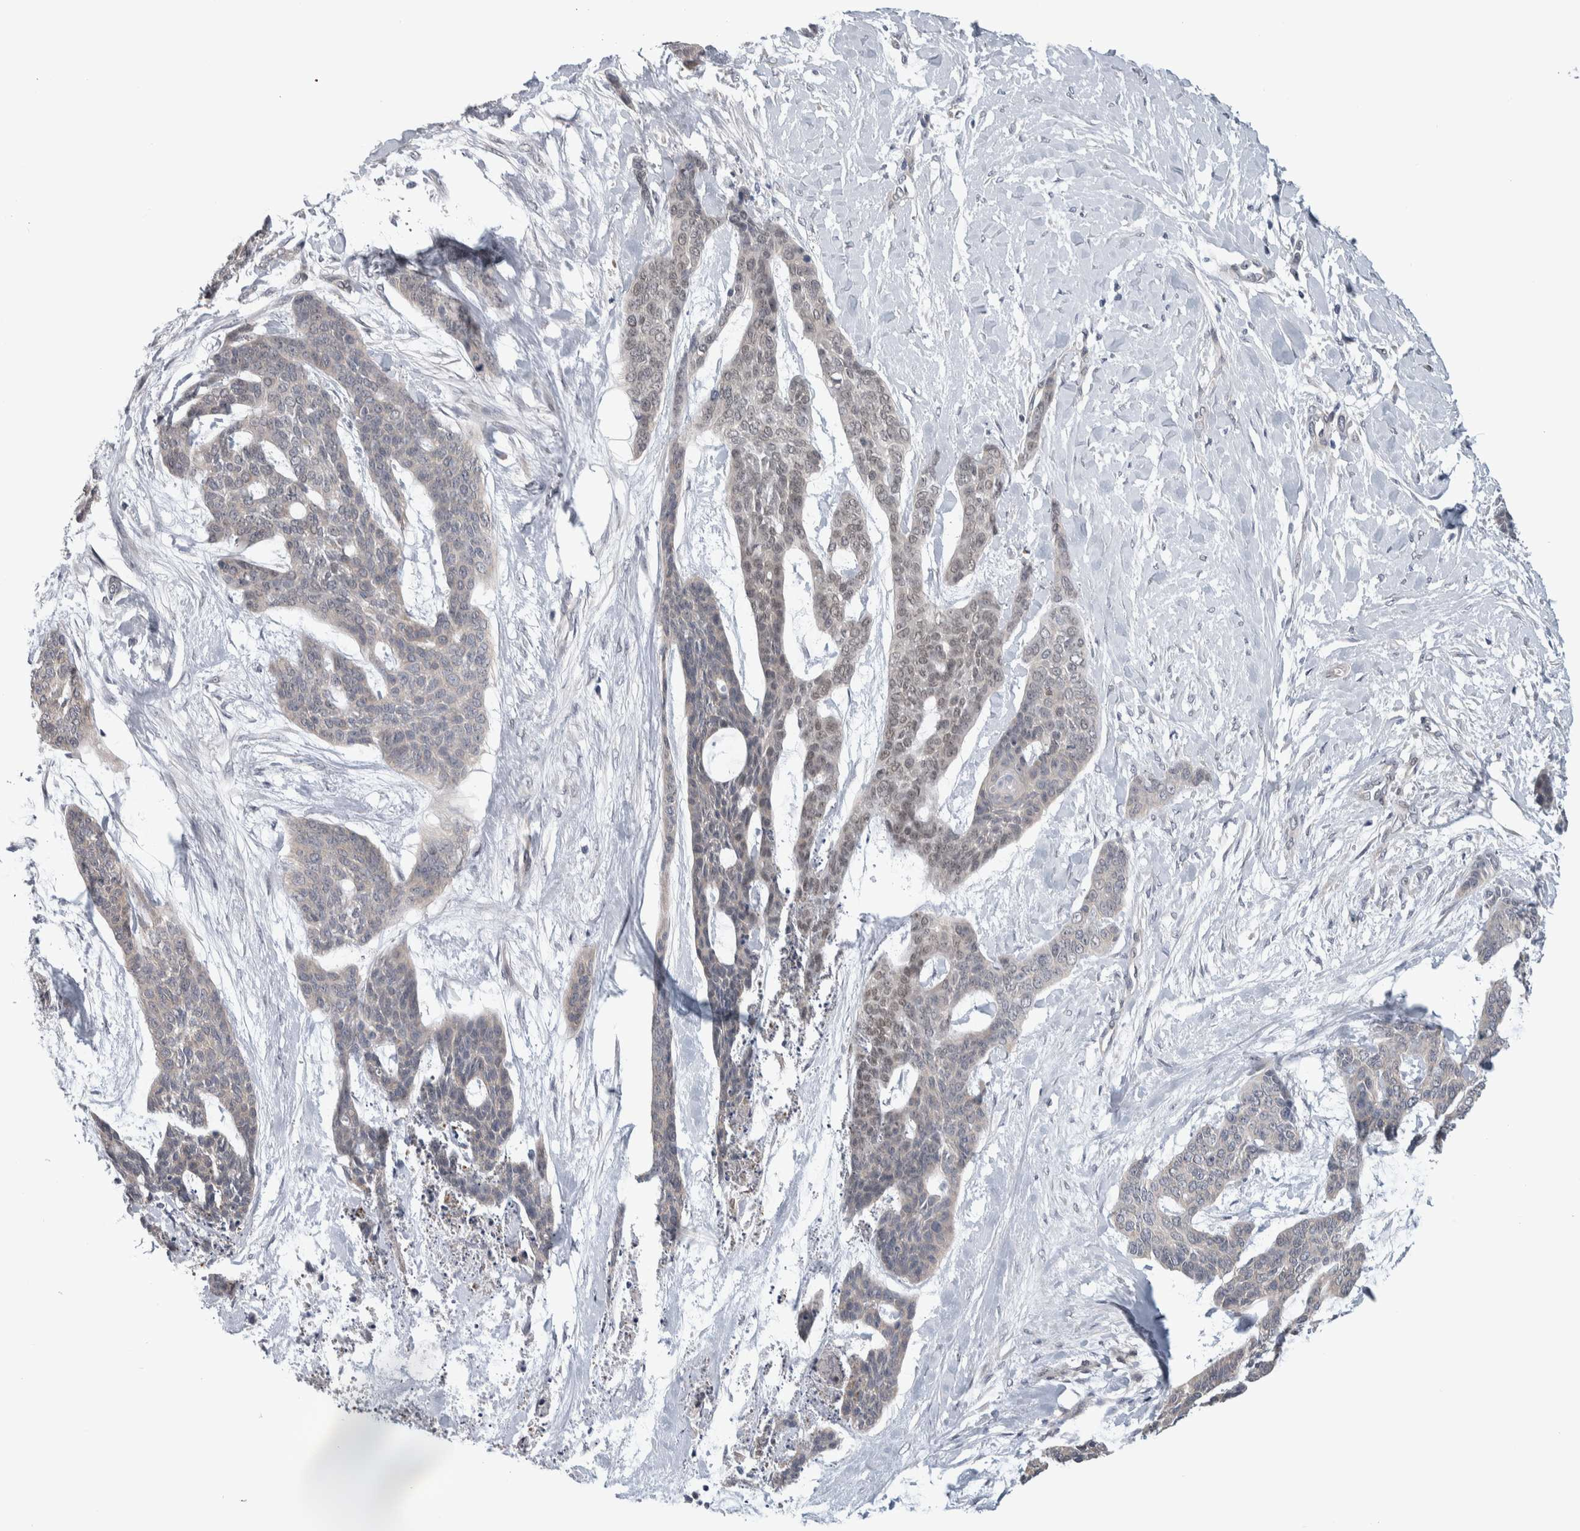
{"staining": {"intensity": "weak", "quantity": "<25%", "location": "nuclear"}, "tissue": "skin cancer", "cell_type": "Tumor cells", "image_type": "cancer", "snomed": [{"axis": "morphology", "description": "Basal cell carcinoma"}, {"axis": "topography", "description": "Skin"}], "caption": "Immunohistochemistry micrograph of human skin basal cell carcinoma stained for a protein (brown), which exhibits no expression in tumor cells.", "gene": "TAX1BP1", "patient": {"sex": "female", "age": 64}}